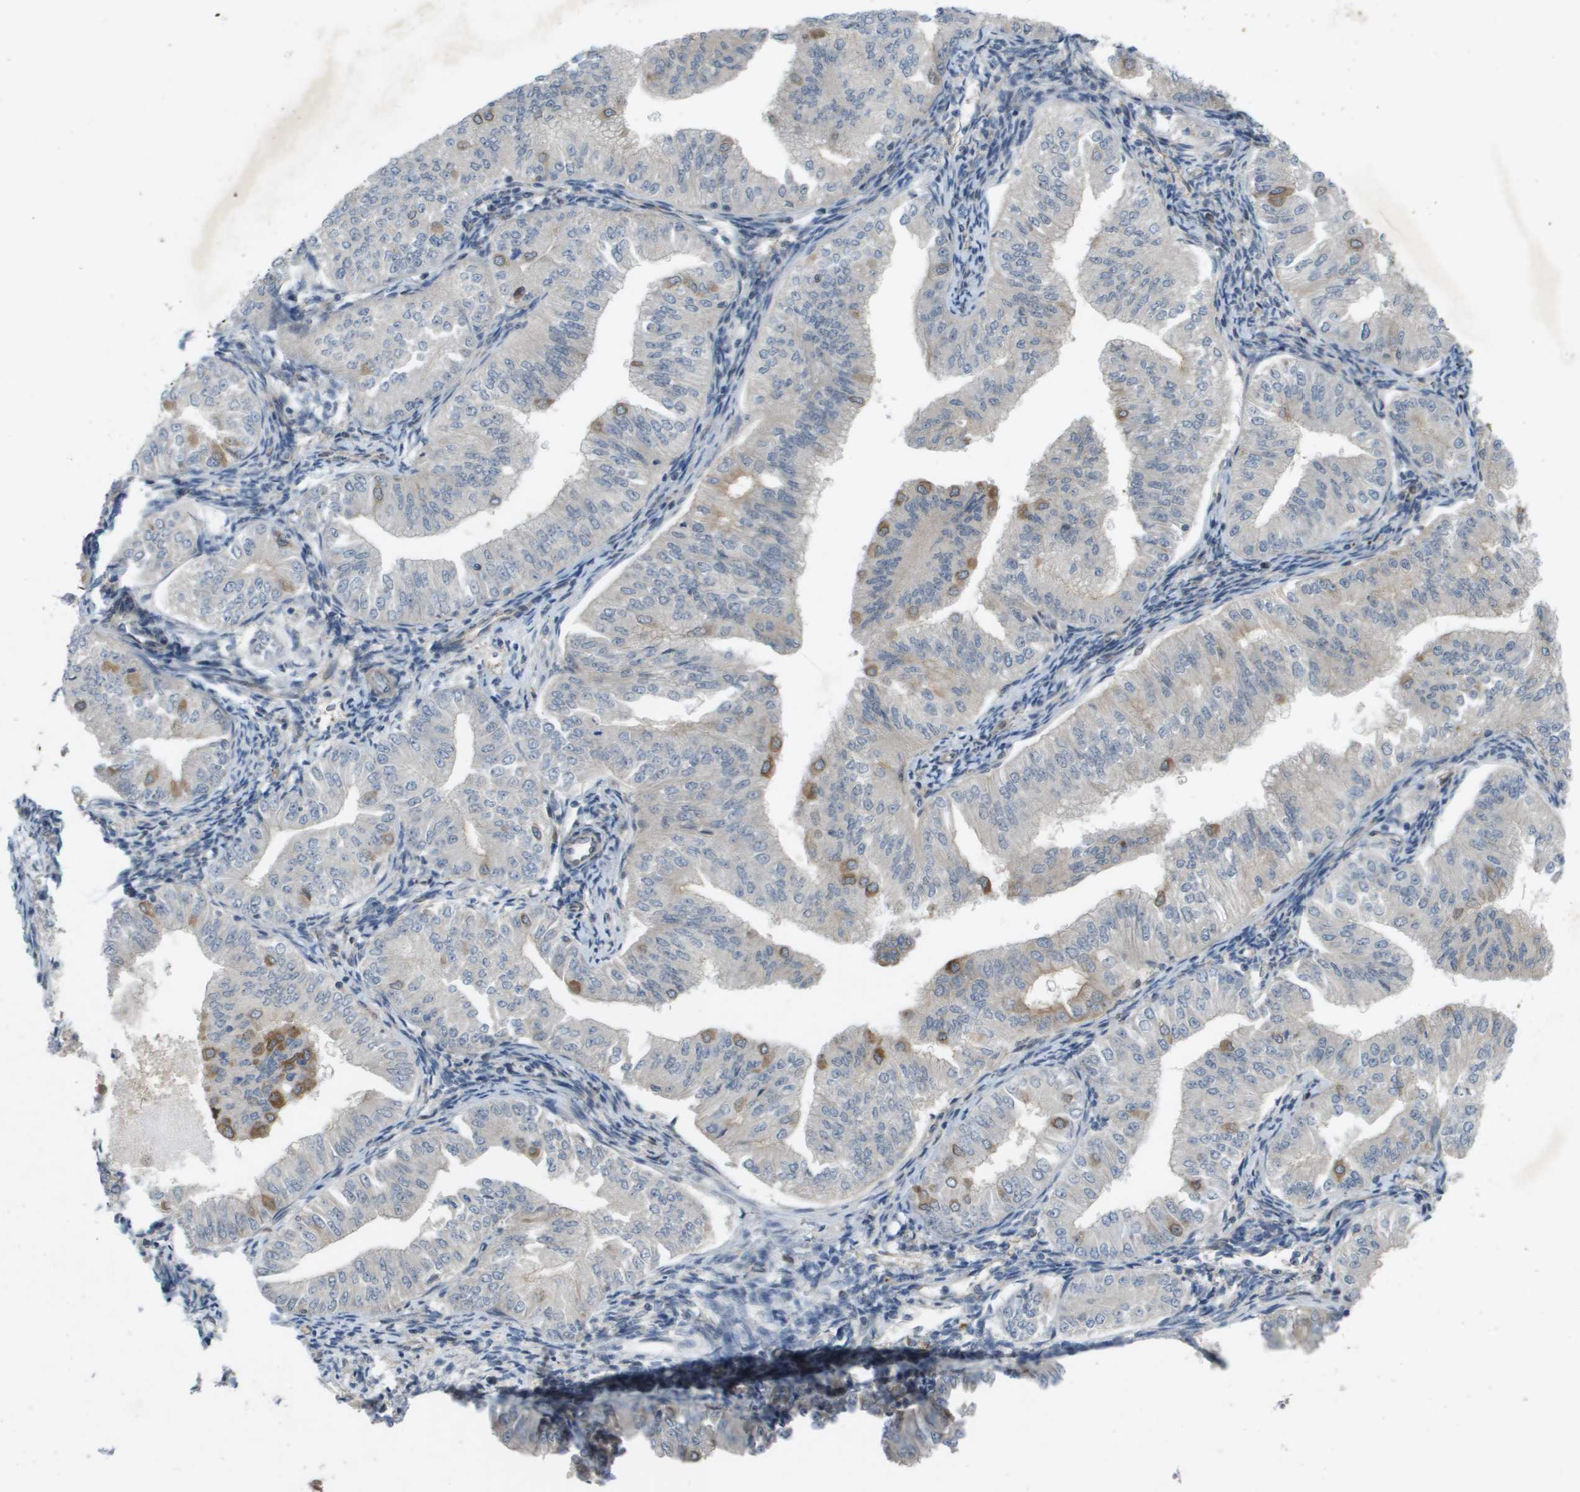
{"staining": {"intensity": "moderate", "quantity": "<25%", "location": "cytoplasmic/membranous"}, "tissue": "endometrial cancer", "cell_type": "Tumor cells", "image_type": "cancer", "snomed": [{"axis": "morphology", "description": "Normal tissue, NOS"}, {"axis": "morphology", "description": "Adenocarcinoma, NOS"}, {"axis": "topography", "description": "Endometrium"}], "caption": "Protein analysis of endometrial cancer (adenocarcinoma) tissue reveals moderate cytoplasmic/membranous staining in about <25% of tumor cells.", "gene": "IFNLR1", "patient": {"sex": "female", "age": 53}}